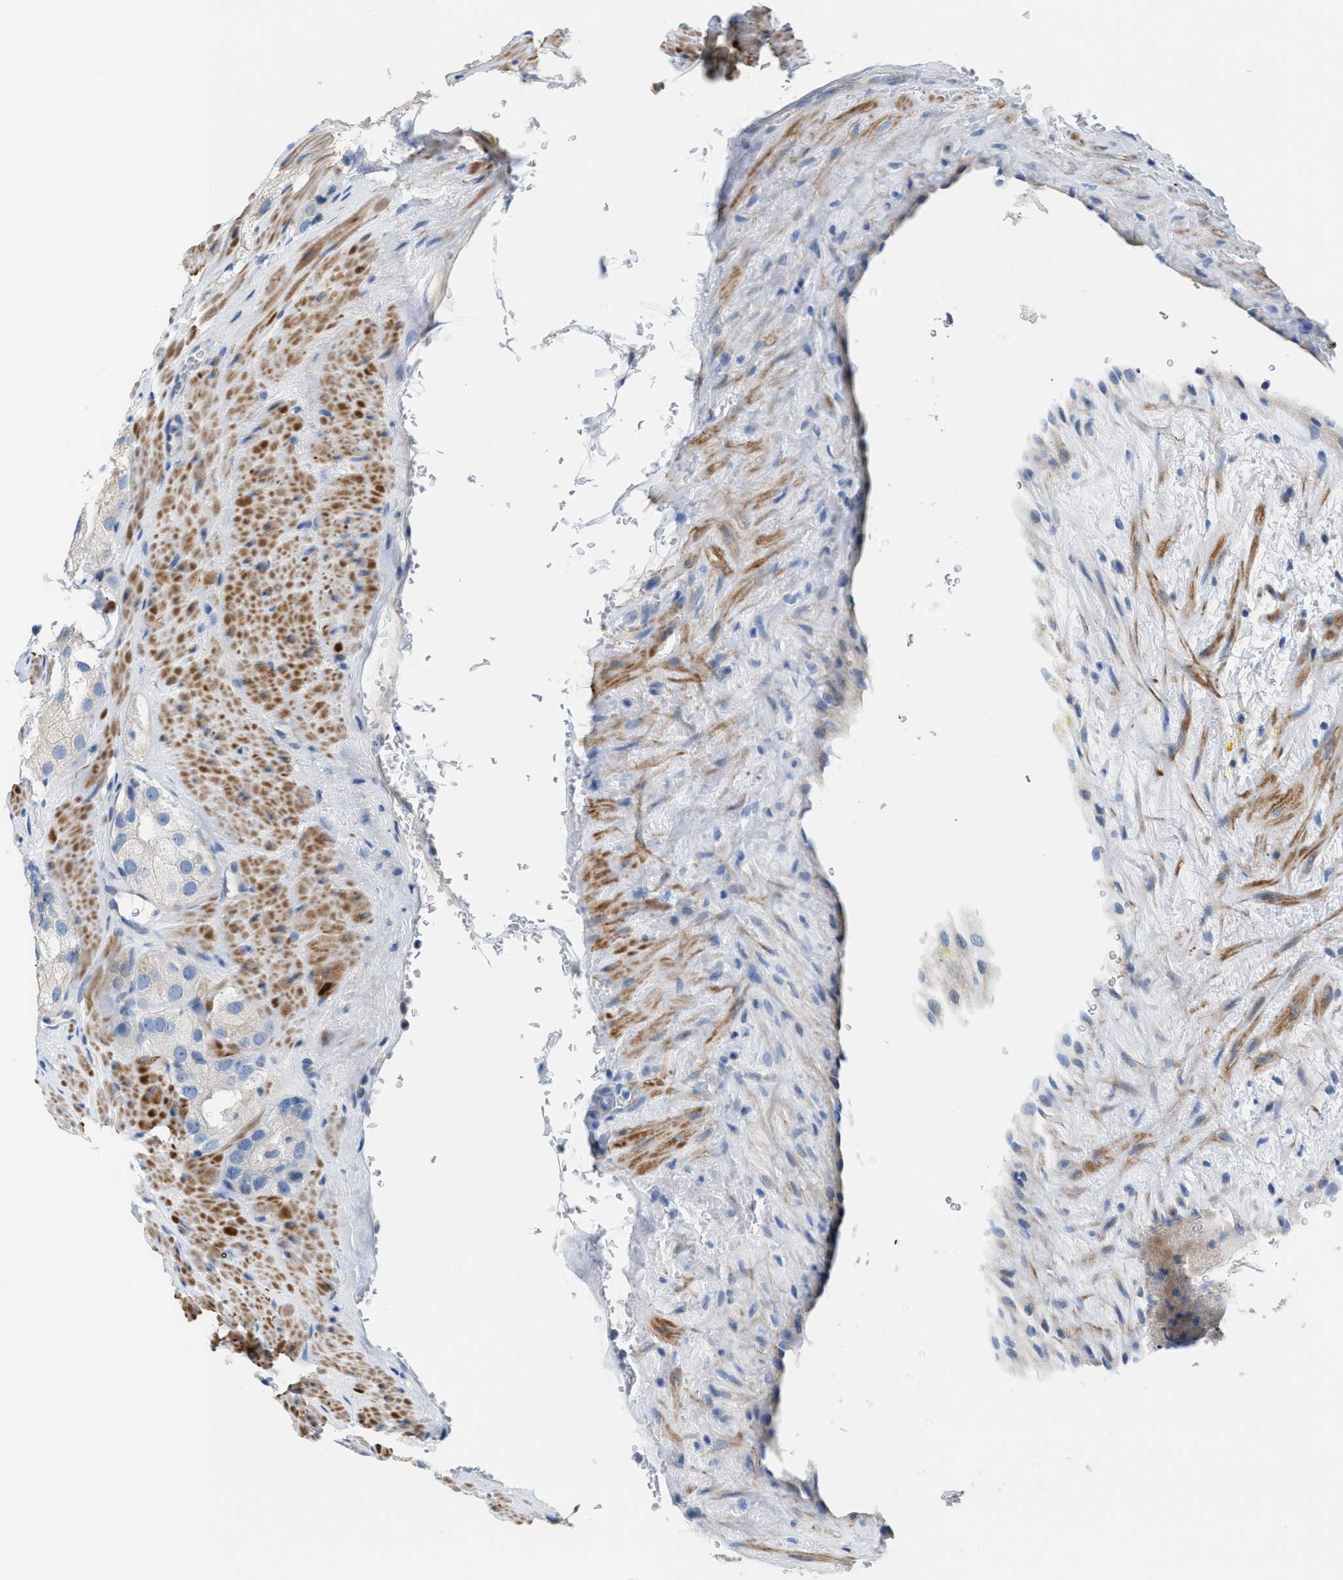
{"staining": {"intensity": "negative", "quantity": "none", "location": "none"}, "tissue": "prostate cancer", "cell_type": "Tumor cells", "image_type": "cancer", "snomed": [{"axis": "morphology", "description": "Adenocarcinoma, High grade"}, {"axis": "topography", "description": "Prostate"}], "caption": "This is a image of IHC staining of prostate high-grade adenocarcinoma, which shows no positivity in tumor cells.", "gene": "MPP3", "patient": {"sex": "male", "age": 63}}